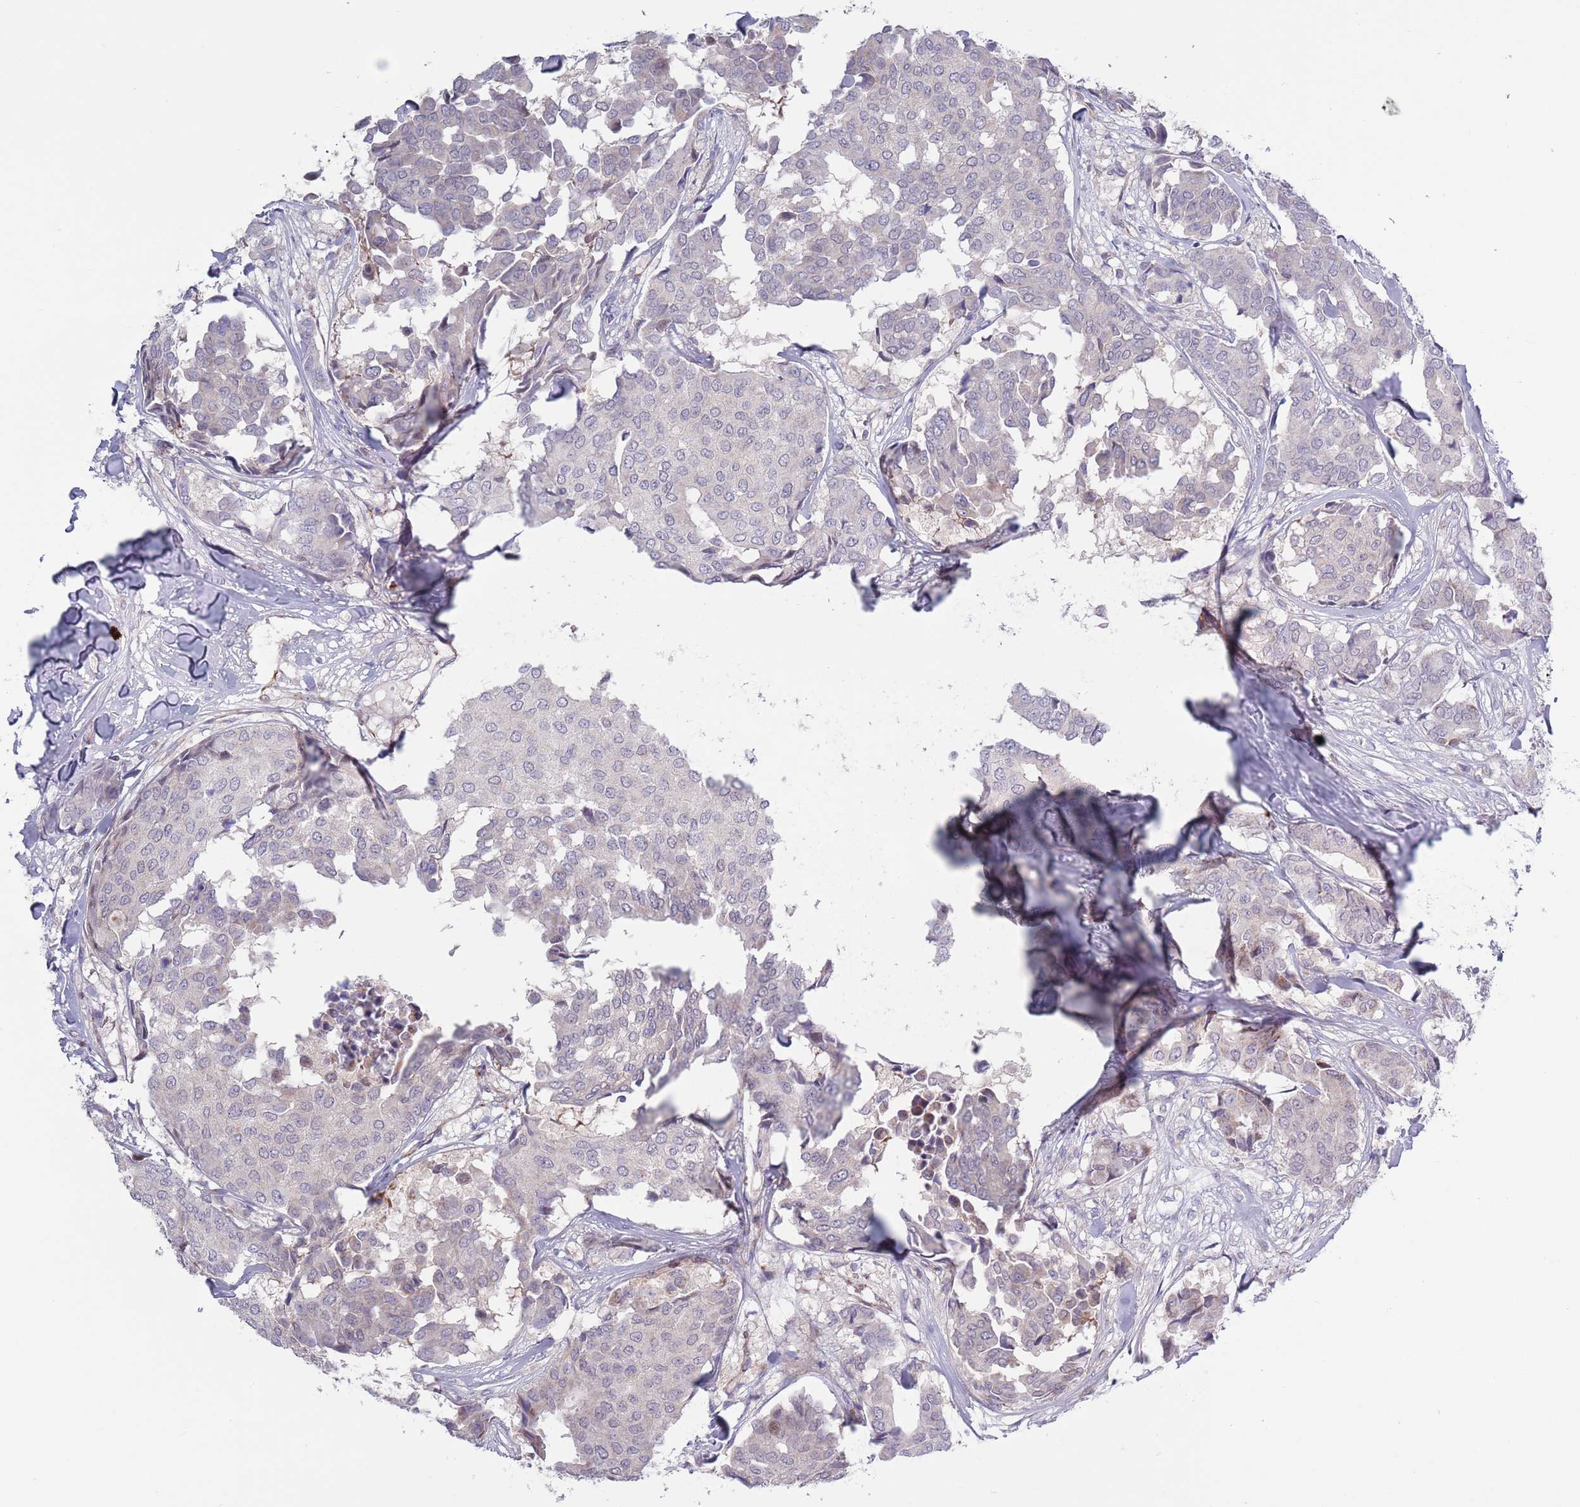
{"staining": {"intensity": "negative", "quantity": "none", "location": "none"}, "tissue": "breast cancer", "cell_type": "Tumor cells", "image_type": "cancer", "snomed": [{"axis": "morphology", "description": "Duct carcinoma"}, {"axis": "topography", "description": "Breast"}], "caption": "This micrograph is of breast cancer (intraductal carcinoma) stained with immunohistochemistry to label a protein in brown with the nuclei are counter-stained blue. There is no staining in tumor cells.", "gene": "TYW1", "patient": {"sex": "female", "age": 75}}